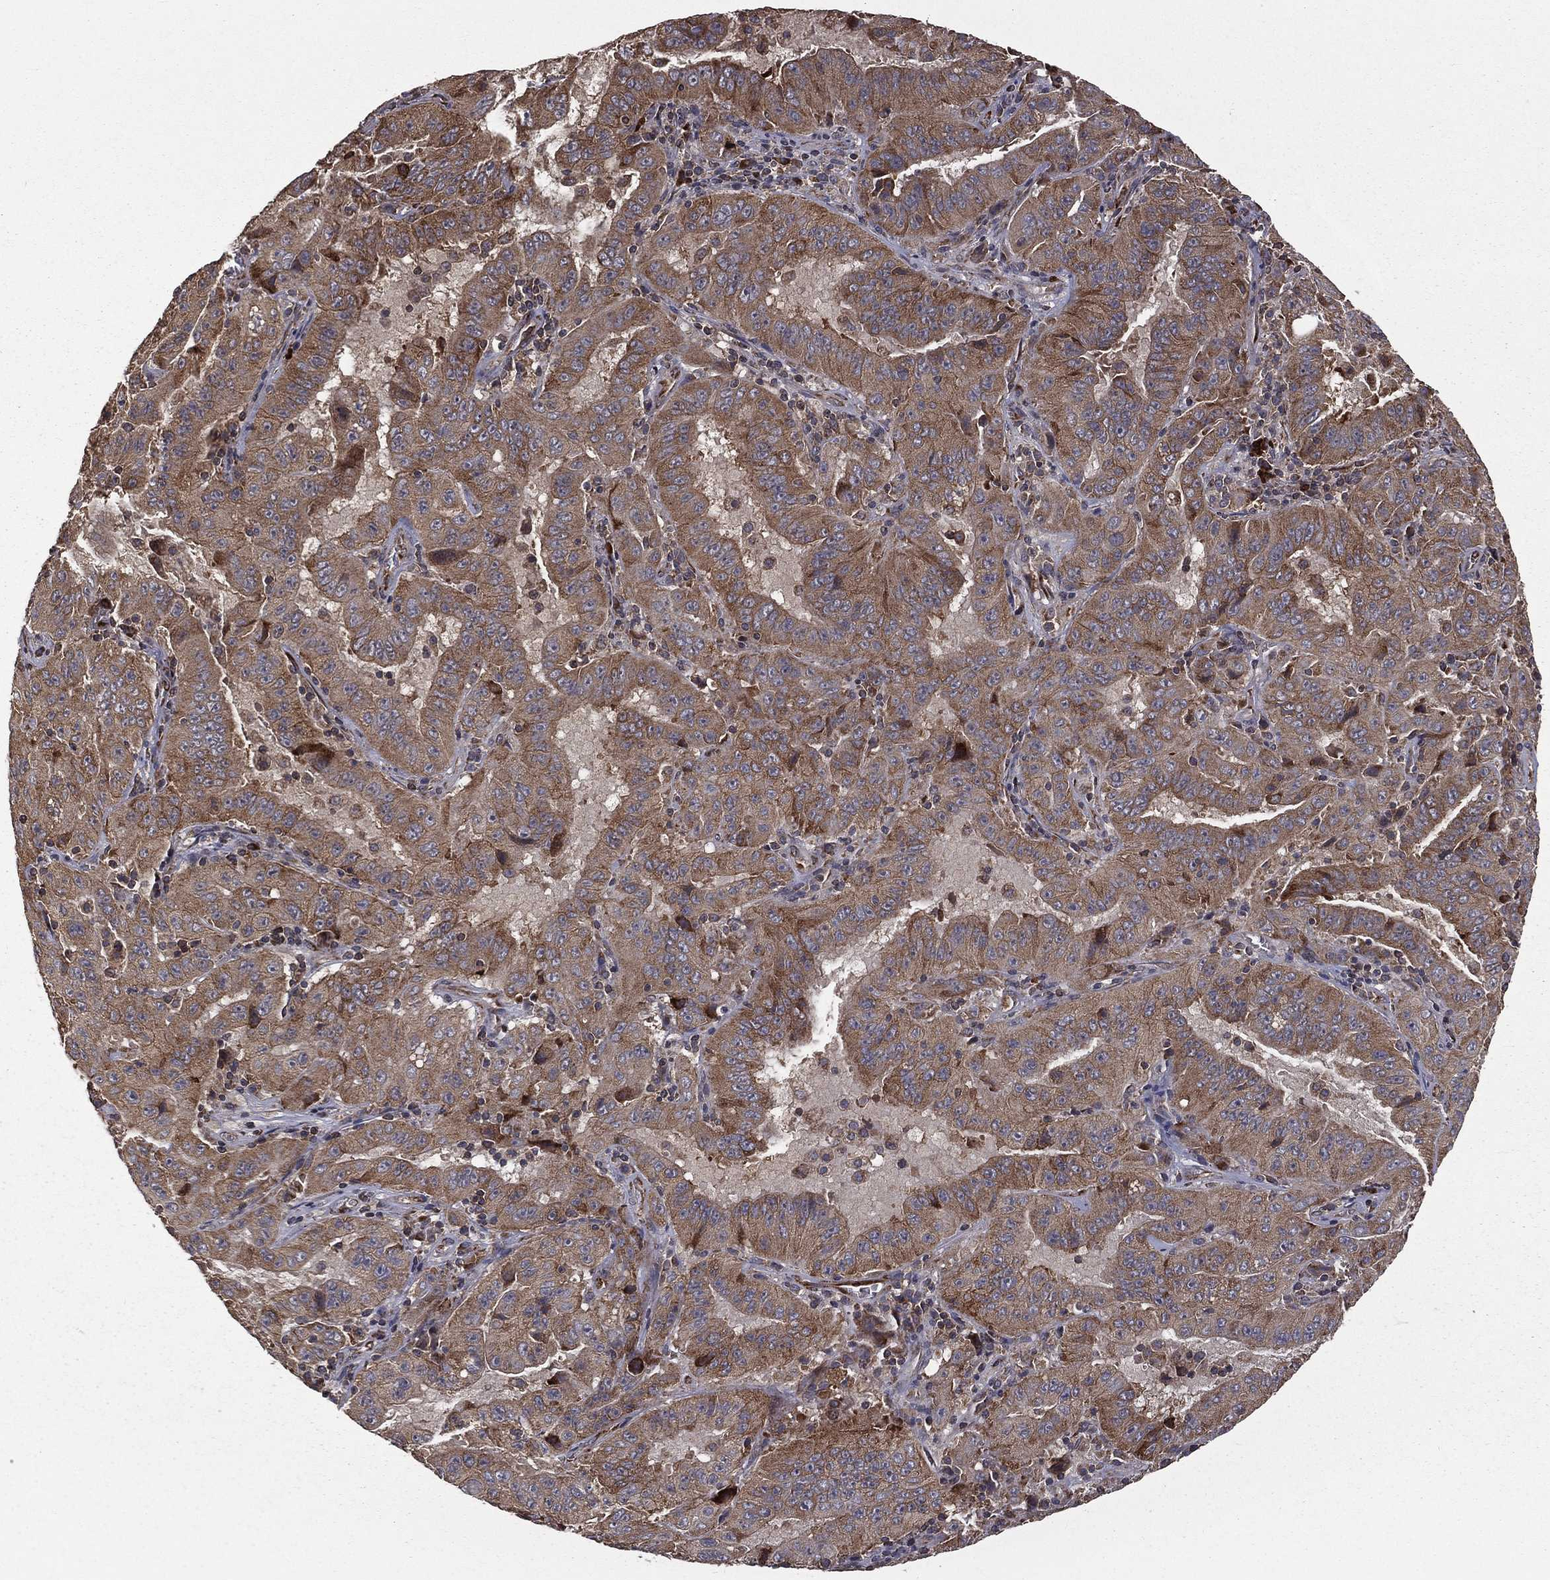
{"staining": {"intensity": "moderate", "quantity": ">75%", "location": "cytoplasmic/membranous"}, "tissue": "pancreatic cancer", "cell_type": "Tumor cells", "image_type": "cancer", "snomed": [{"axis": "morphology", "description": "Adenocarcinoma, NOS"}, {"axis": "topography", "description": "Pancreas"}], "caption": "About >75% of tumor cells in pancreatic cancer demonstrate moderate cytoplasmic/membranous protein positivity as visualized by brown immunohistochemical staining.", "gene": "OLFML1", "patient": {"sex": "male", "age": 63}}